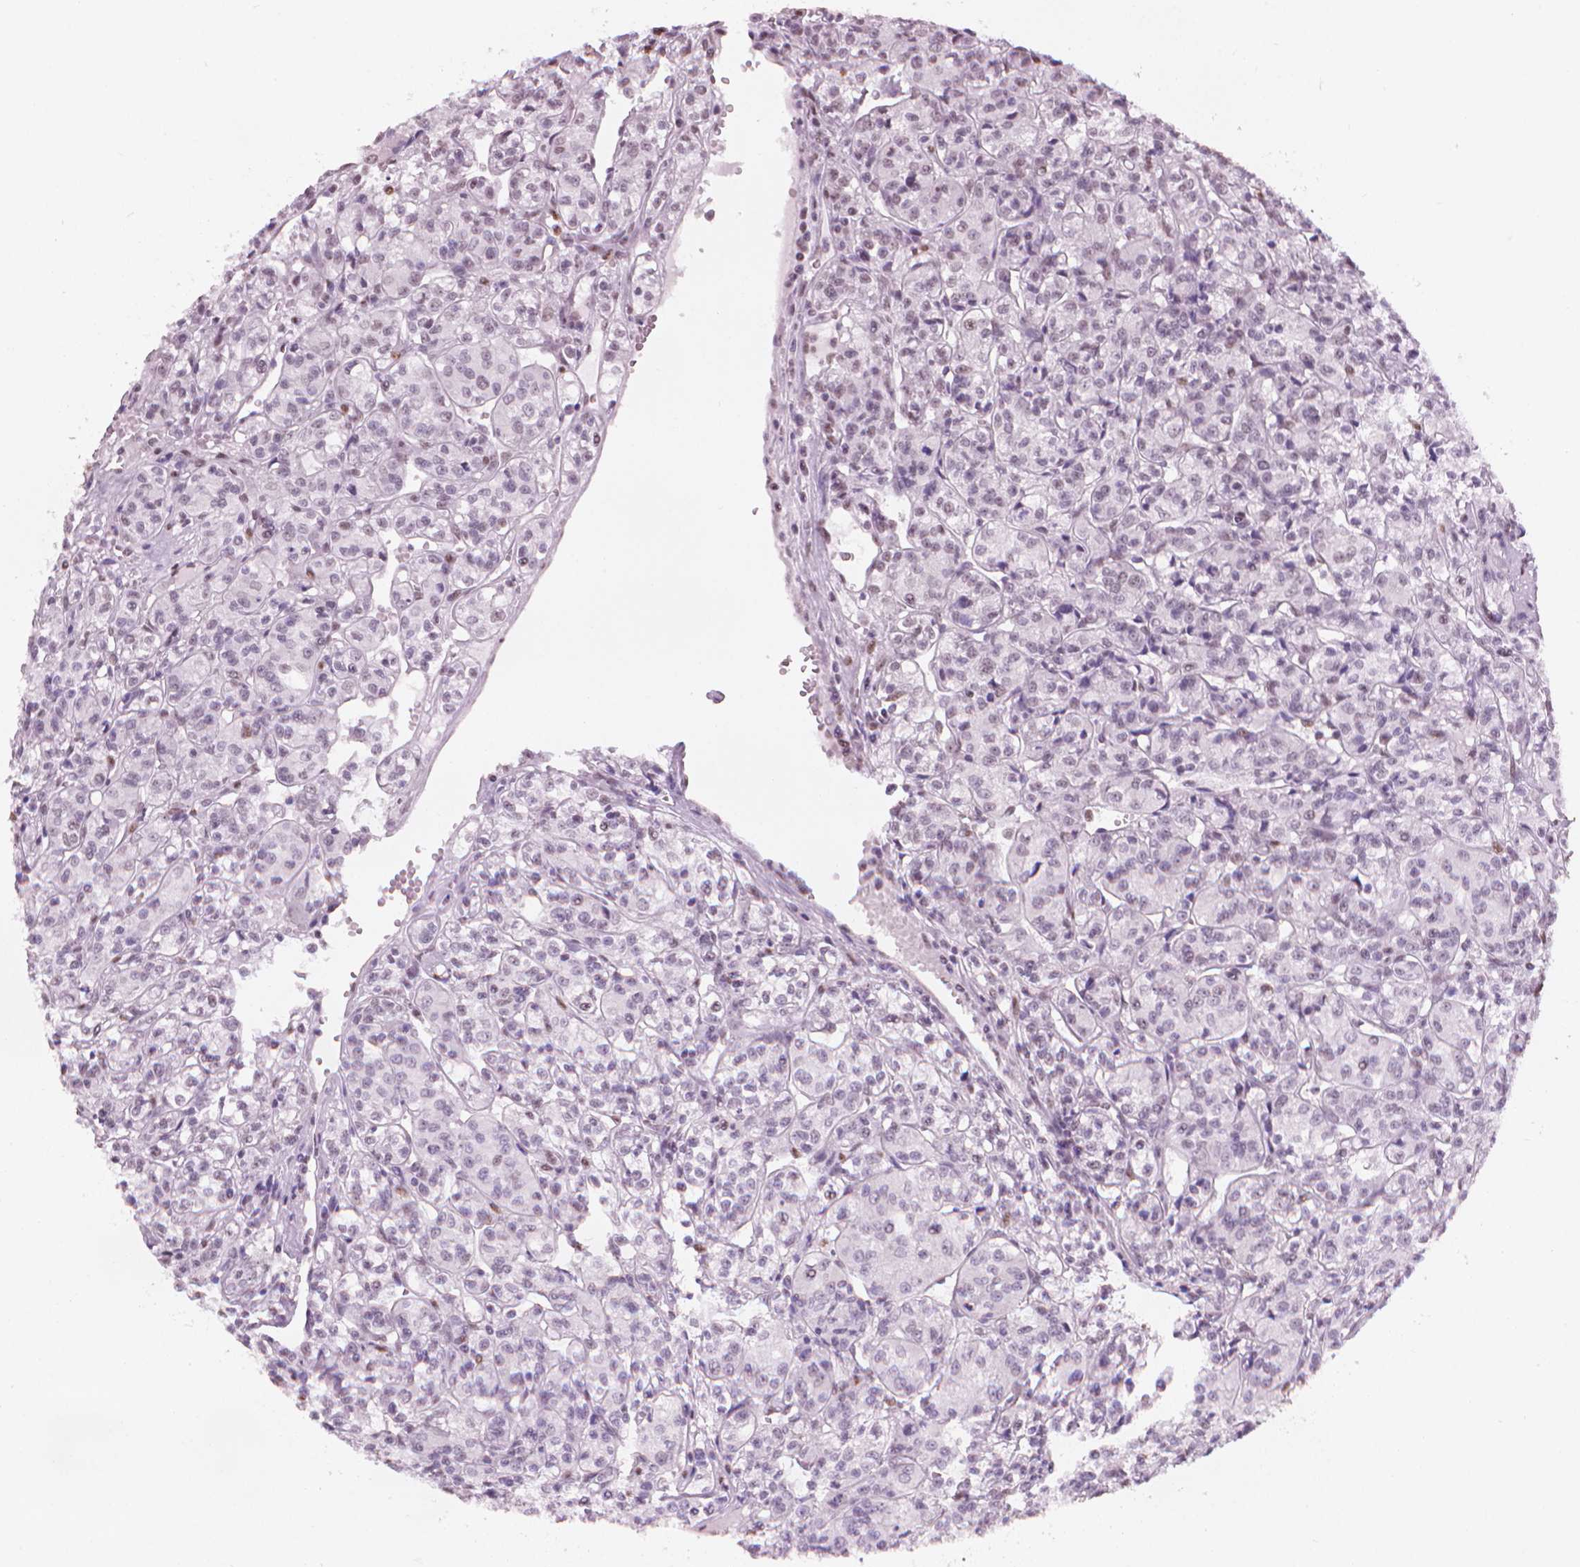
{"staining": {"intensity": "negative", "quantity": "none", "location": "none"}, "tissue": "renal cancer", "cell_type": "Tumor cells", "image_type": "cancer", "snomed": [{"axis": "morphology", "description": "Adenocarcinoma, NOS"}, {"axis": "topography", "description": "Kidney"}], "caption": "Immunohistochemistry image of human renal cancer stained for a protein (brown), which displays no expression in tumor cells.", "gene": "PIAS2", "patient": {"sex": "male", "age": 36}}